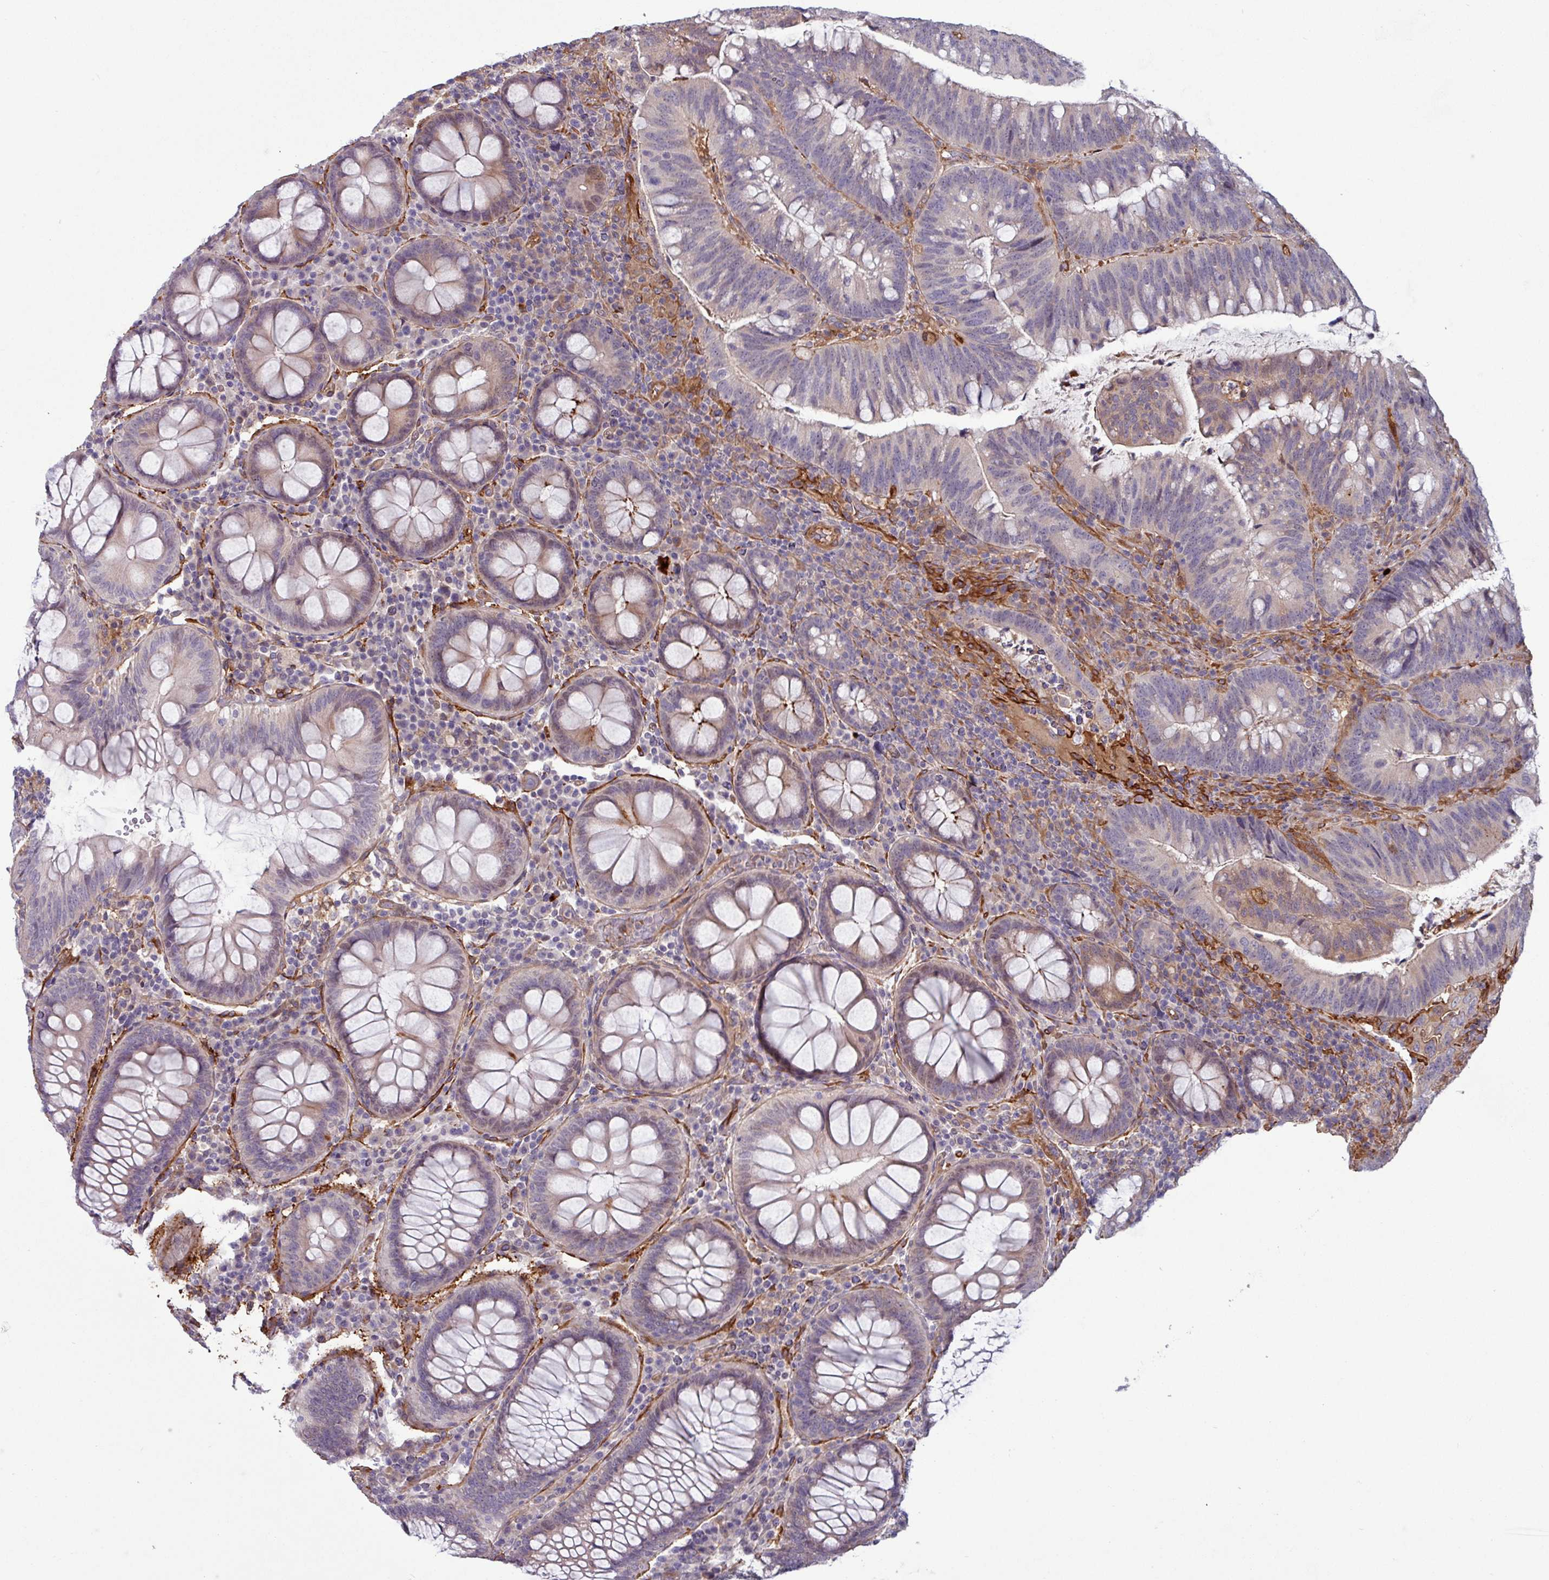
{"staining": {"intensity": "negative", "quantity": "none", "location": "none"}, "tissue": "colorectal cancer", "cell_type": "Tumor cells", "image_type": "cancer", "snomed": [{"axis": "morphology", "description": "Adenocarcinoma, NOS"}, {"axis": "topography", "description": "Colon"}], "caption": "IHC histopathology image of neoplastic tissue: adenocarcinoma (colorectal) stained with DAB exhibits no significant protein positivity in tumor cells.", "gene": "PCED1A", "patient": {"sex": "female", "age": 66}}